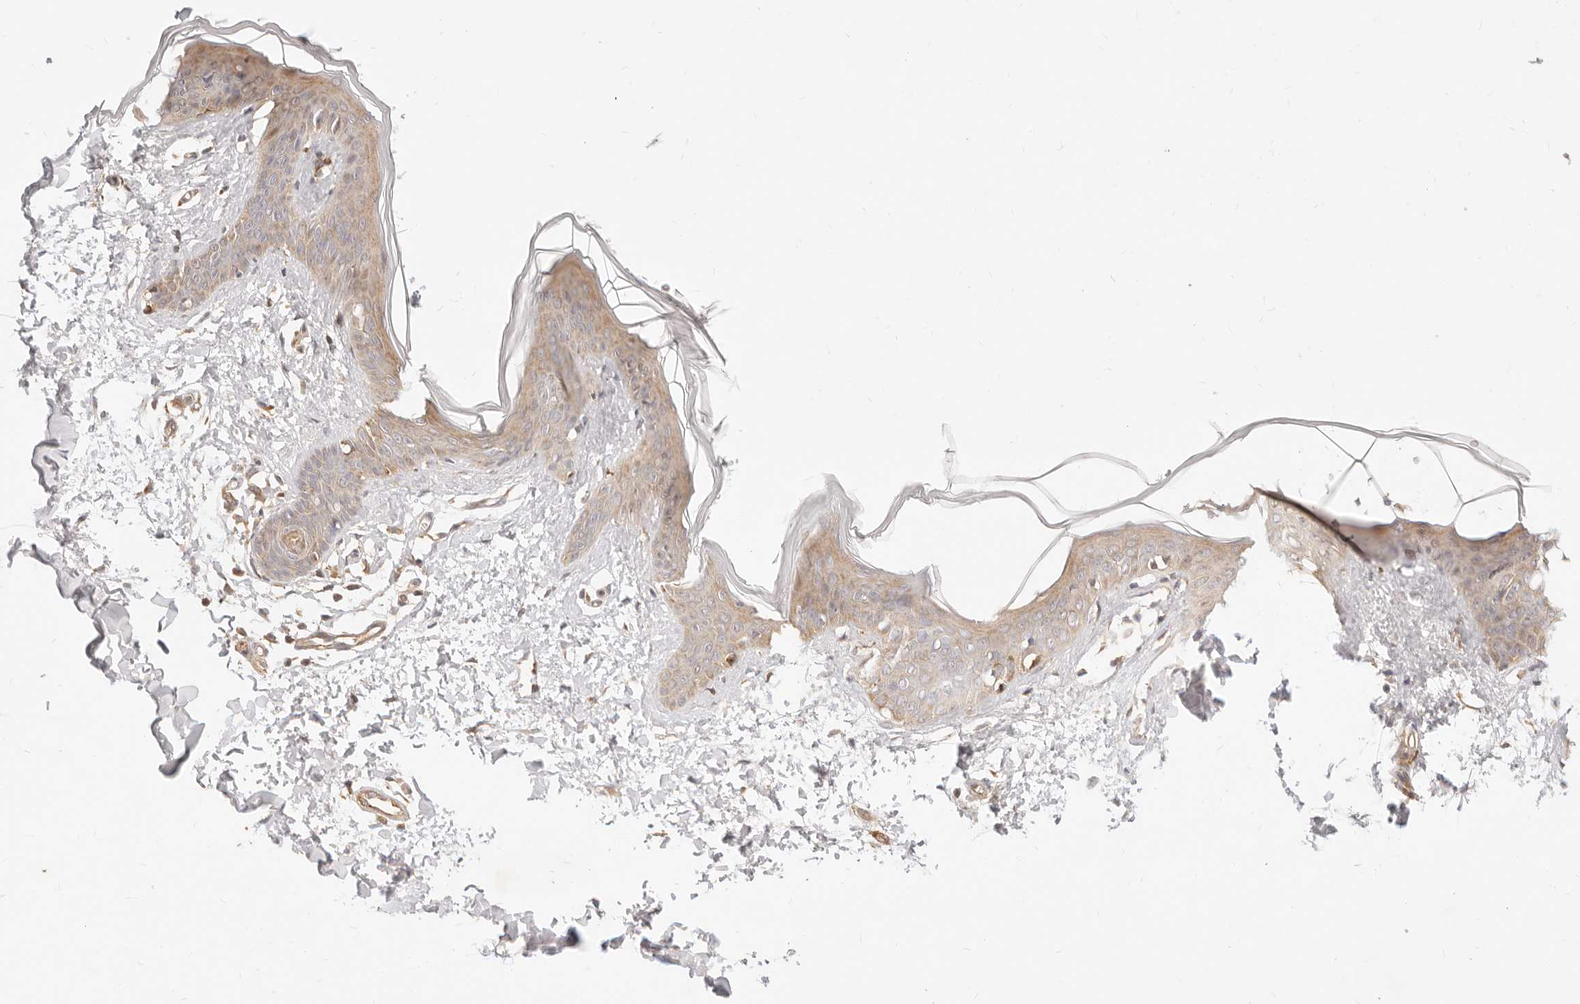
{"staining": {"intensity": "negative", "quantity": "none", "location": "none"}, "tissue": "skin", "cell_type": "Fibroblasts", "image_type": "normal", "snomed": [{"axis": "morphology", "description": "Normal tissue, NOS"}, {"axis": "topography", "description": "Skin"}], "caption": "Immunohistochemical staining of unremarkable human skin reveals no significant positivity in fibroblasts.", "gene": "UBXN10", "patient": {"sex": "female", "age": 17}}